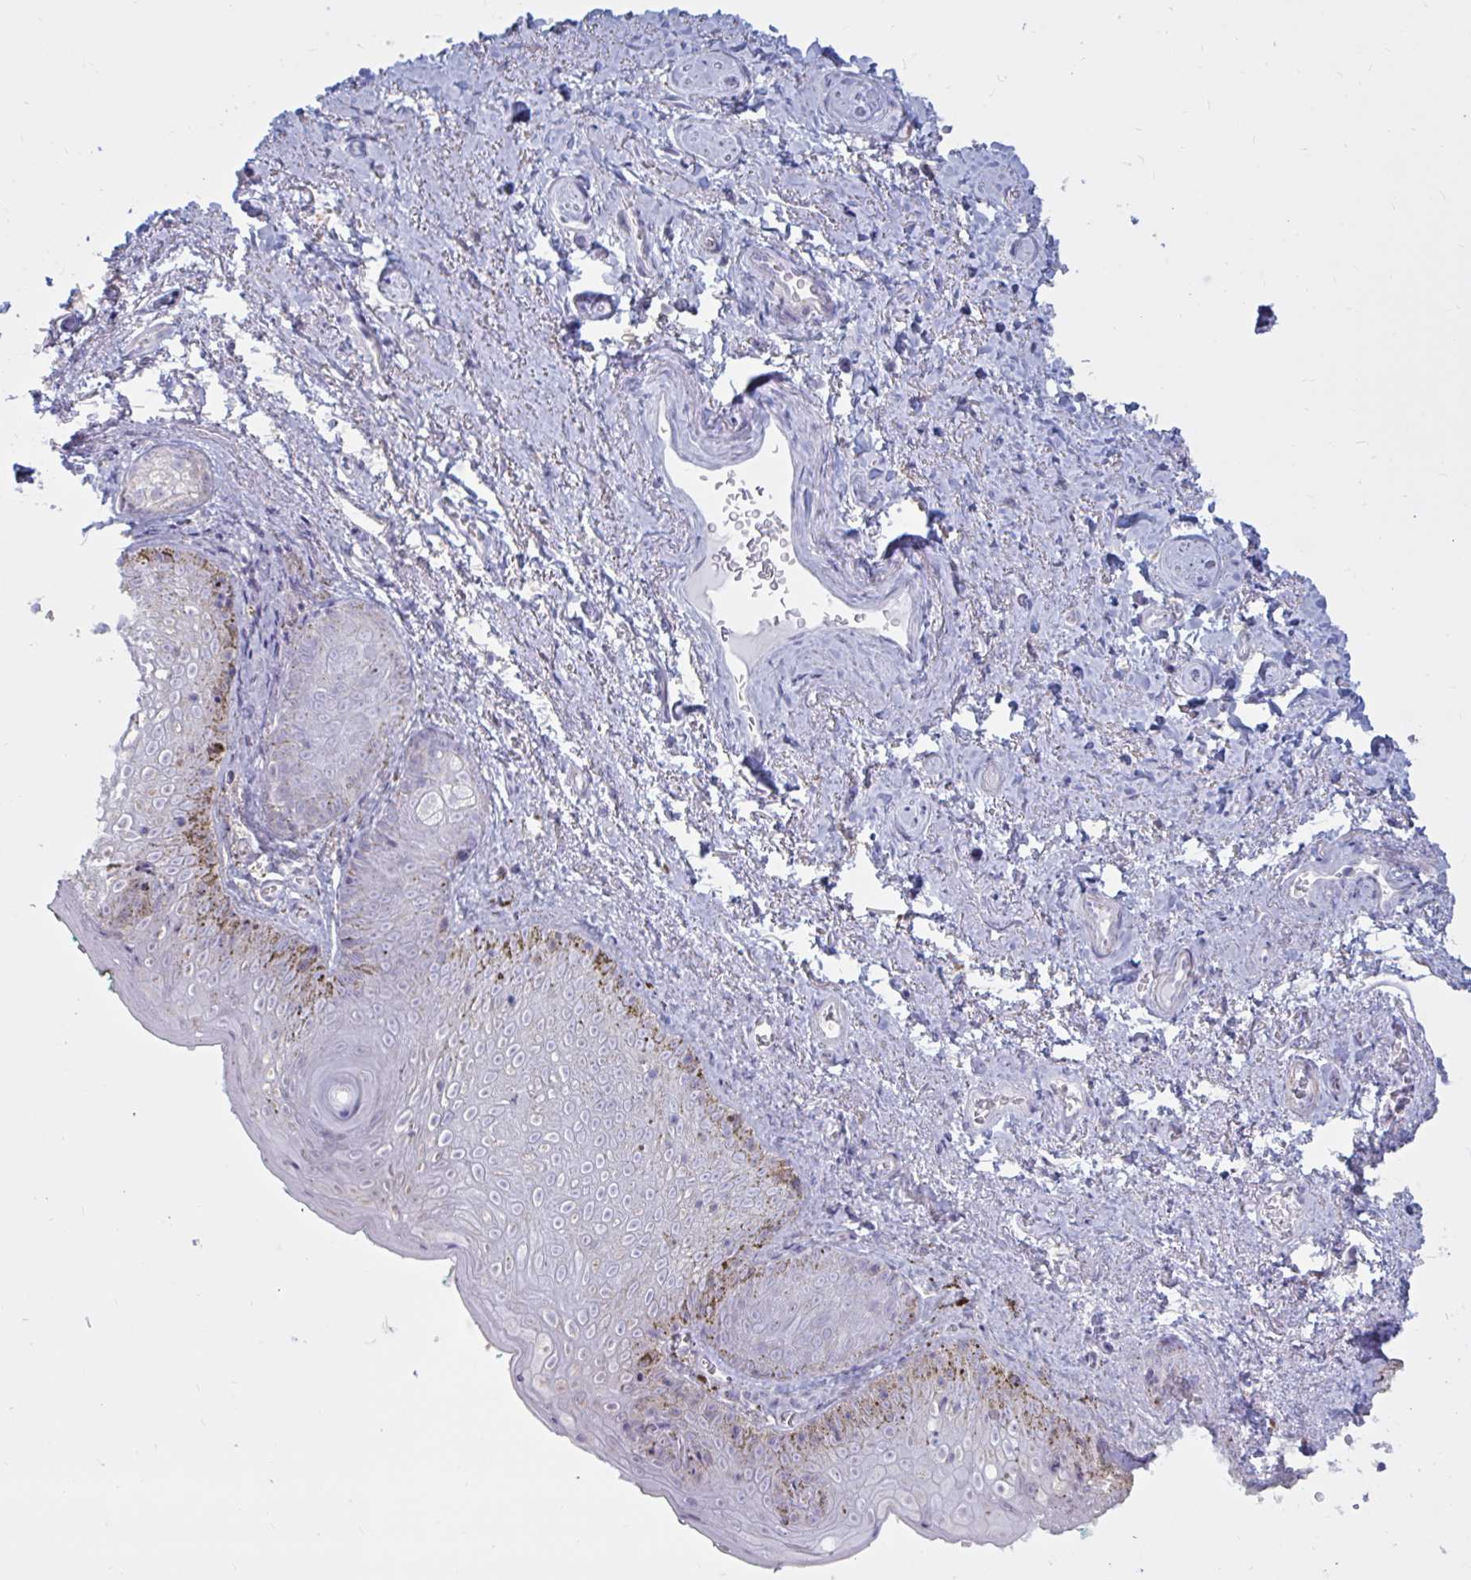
{"staining": {"intensity": "negative", "quantity": "none", "location": "none"}, "tissue": "vagina", "cell_type": "Squamous epithelial cells", "image_type": "normal", "snomed": [{"axis": "morphology", "description": "Normal tissue, NOS"}, {"axis": "topography", "description": "Vulva"}, {"axis": "topography", "description": "Vagina"}, {"axis": "topography", "description": "Peripheral nerve tissue"}], "caption": "Immunohistochemical staining of unremarkable vagina shows no significant expression in squamous epithelial cells.", "gene": "ATG9A", "patient": {"sex": "female", "age": 66}}